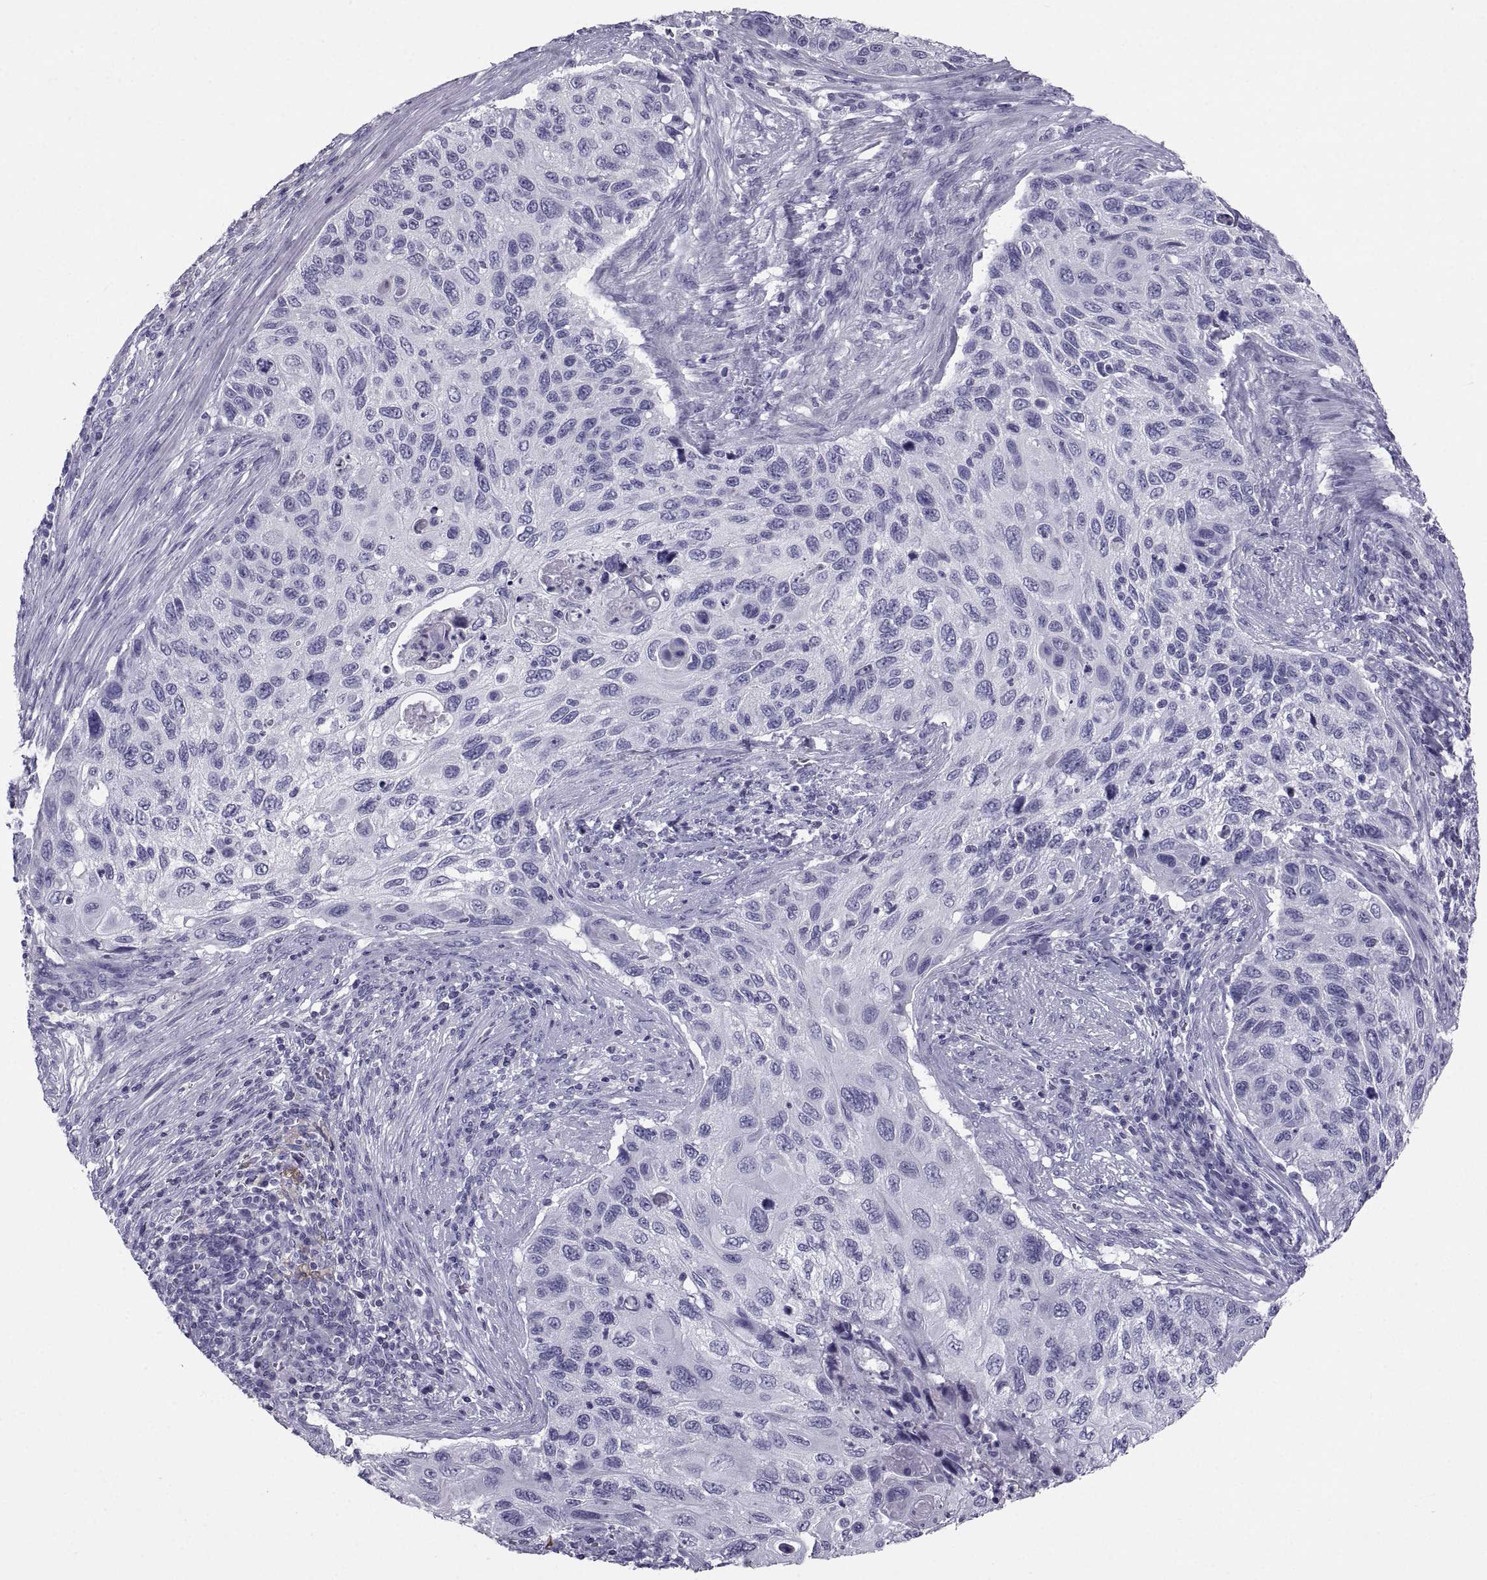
{"staining": {"intensity": "negative", "quantity": "none", "location": "none"}, "tissue": "cervical cancer", "cell_type": "Tumor cells", "image_type": "cancer", "snomed": [{"axis": "morphology", "description": "Squamous cell carcinoma, NOS"}, {"axis": "topography", "description": "Cervix"}], "caption": "Immunohistochemical staining of human squamous cell carcinoma (cervical) exhibits no significant expression in tumor cells. (DAB (3,3'-diaminobenzidine) IHC with hematoxylin counter stain).", "gene": "PCSK1N", "patient": {"sex": "female", "age": 70}}